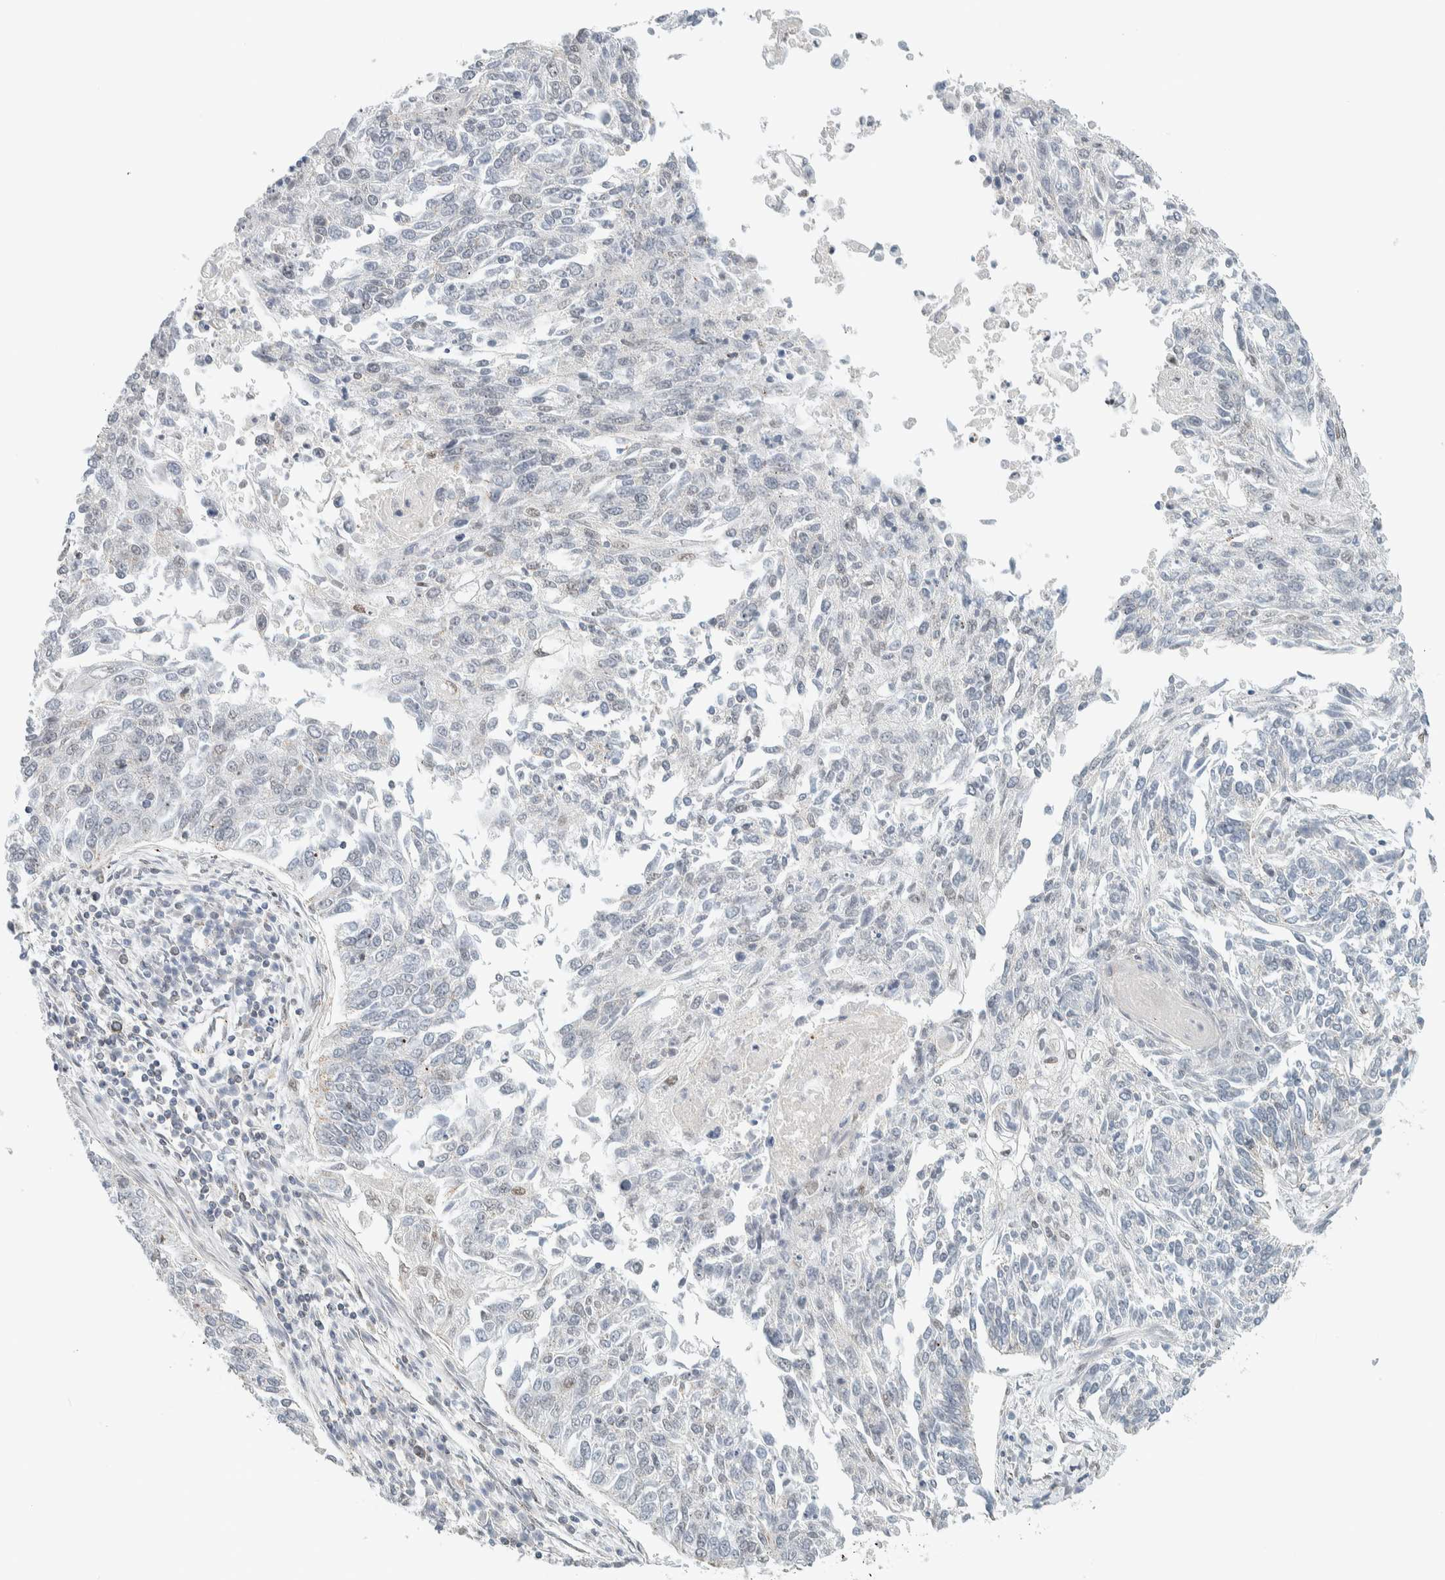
{"staining": {"intensity": "weak", "quantity": "<25%", "location": "cytoplasmic/membranous,nuclear"}, "tissue": "lung cancer", "cell_type": "Tumor cells", "image_type": "cancer", "snomed": [{"axis": "morphology", "description": "Normal tissue, NOS"}, {"axis": "morphology", "description": "Squamous cell carcinoma, NOS"}, {"axis": "topography", "description": "Cartilage tissue"}, {"axis": "topography", "description": "Bronchus"}, {"axis": "topography", "description": "Lung"}], "caption": "A micrograph of lung cancer (squamous cell carcinoma) stained for a protein exhibits no brown staining in tumor cells.", "gene": "TFE3", "patient": {"sex": "female", "age": 49}}